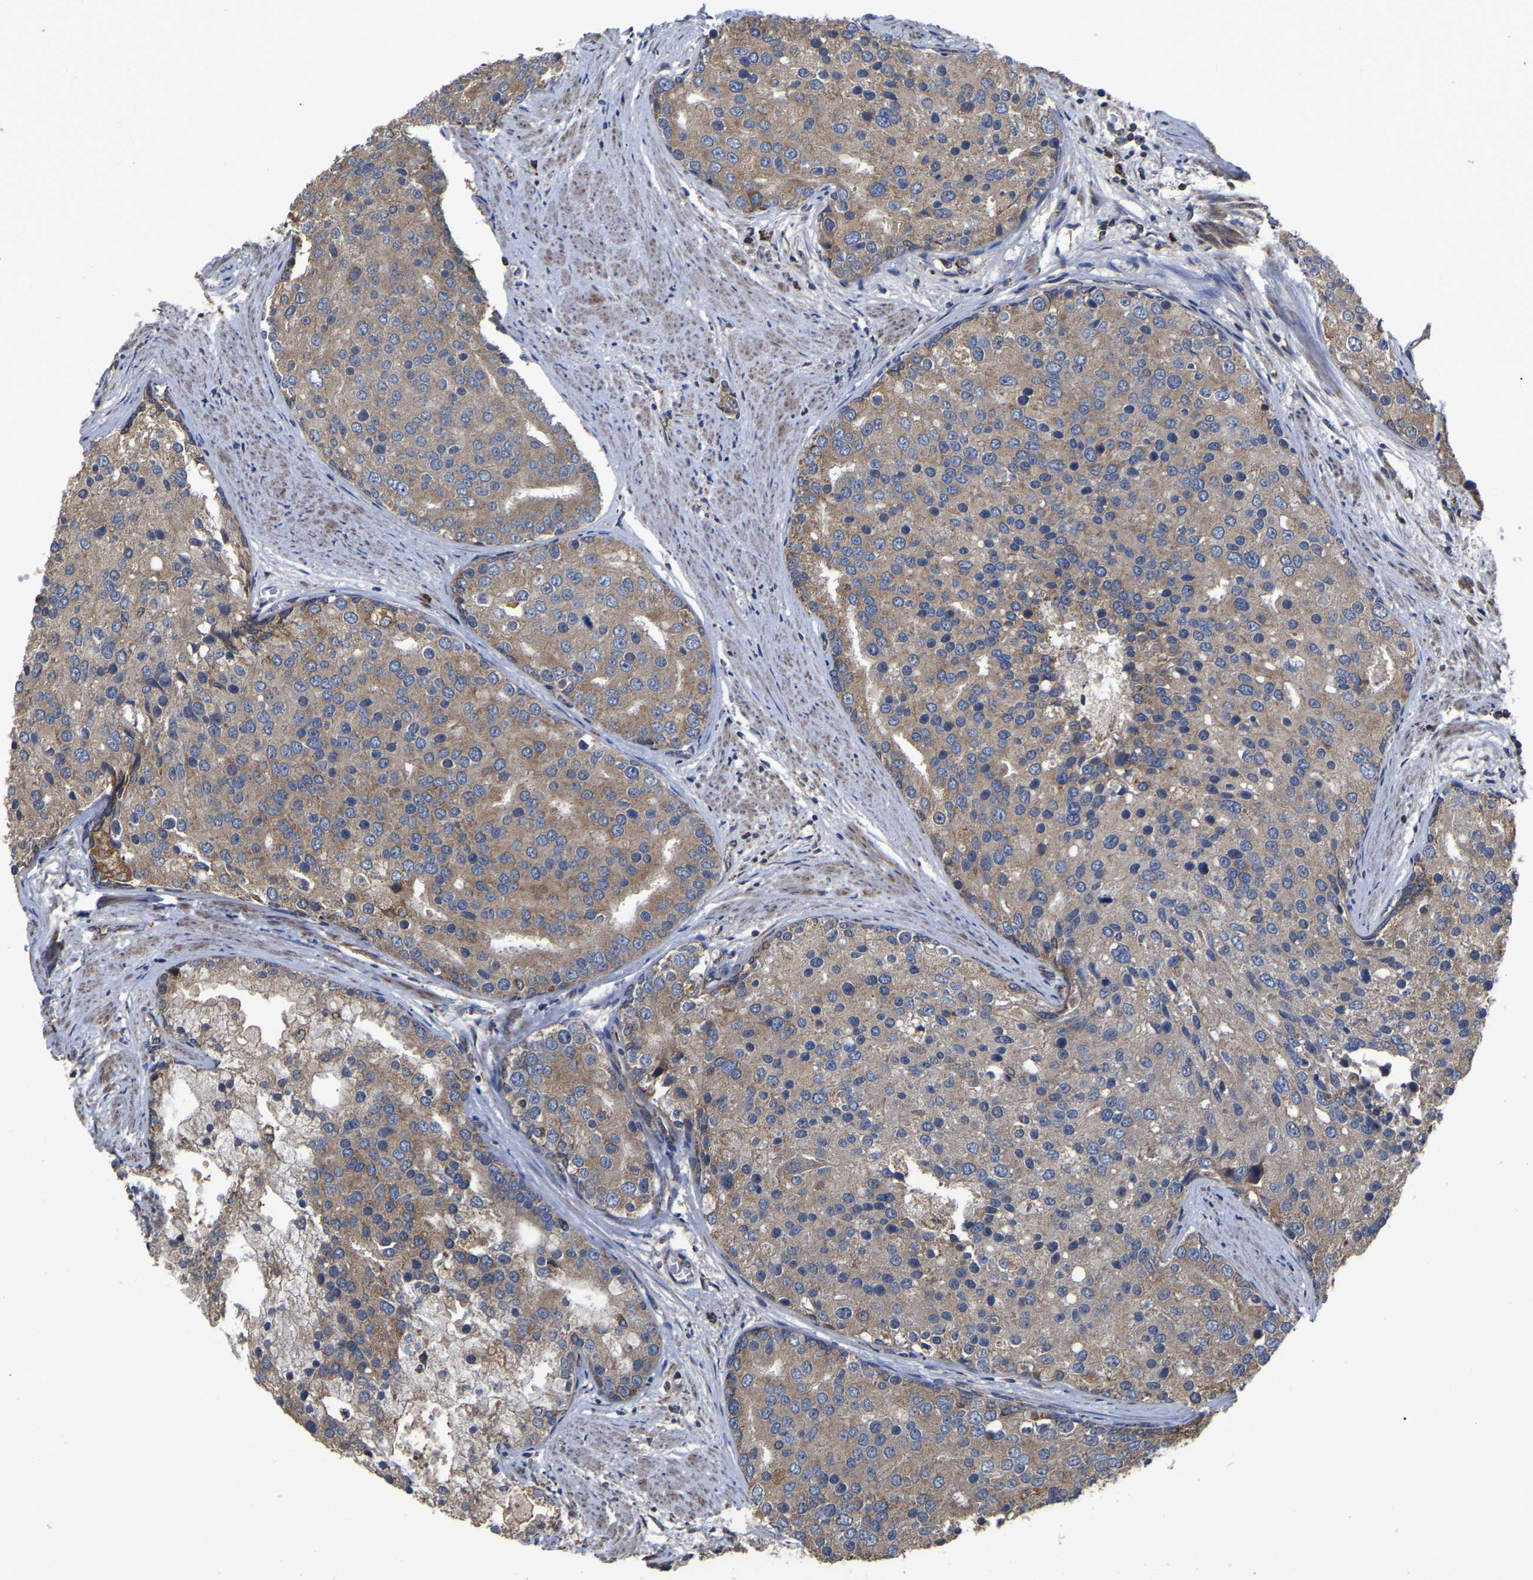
{"staining": {"intensity": "weak", "quantity": ">75%", "location": "cytoplasmic/membranous"}, "tissue": "prostate cancer", "cell_type": "Tumor cells", "image_type": "cancer", "snomed": [{"axis": "morphology", "description": "Adenocarcinoma, High grade"}, {"axis": "topography", "description": "Prostate"}], "caption": "Human adenocarcinoma (high-grade) (prostate) stained for a protein (brown) exhibits weak cytoplasmic/membranous positive expression in about >75% of tumor cells.", "gene": "GCC1", "patient": {"sex": "male", "age": 50}}